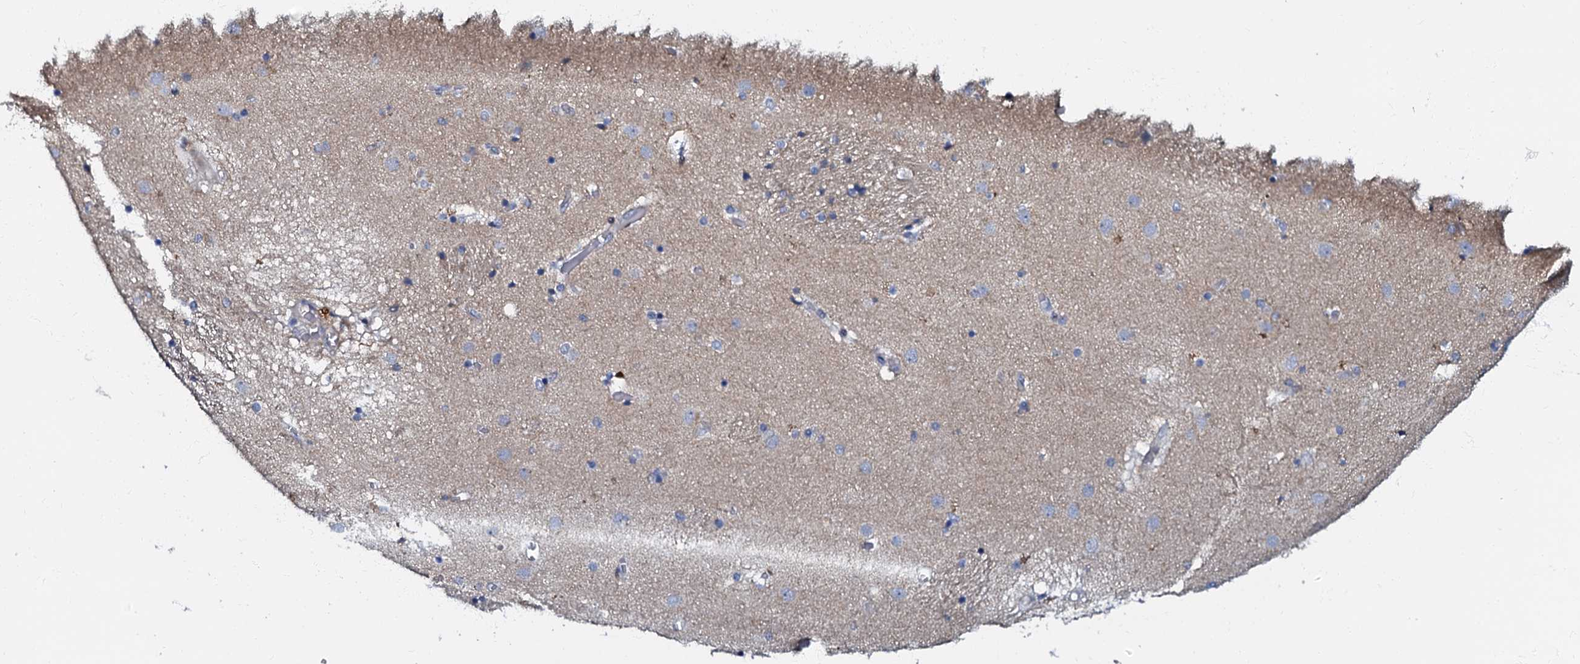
{"staining": {"intensity": "negative", "quantity": "none", "location": "none"}, "tissue": "caudate", "cell_type": "Glial cells", "image_type": "normal", "snomed": [{"axis": "morphology", "description": "Normal tissue, NOS"}, {"axis": "topography", "description": "Lateral ventricle wall"}], "caption": "Immunohistochemical staining of normal caudate displays no significant staining in glial cells.", "gene": "OLAH", "patient": {"sex": "male", "age": 70}}